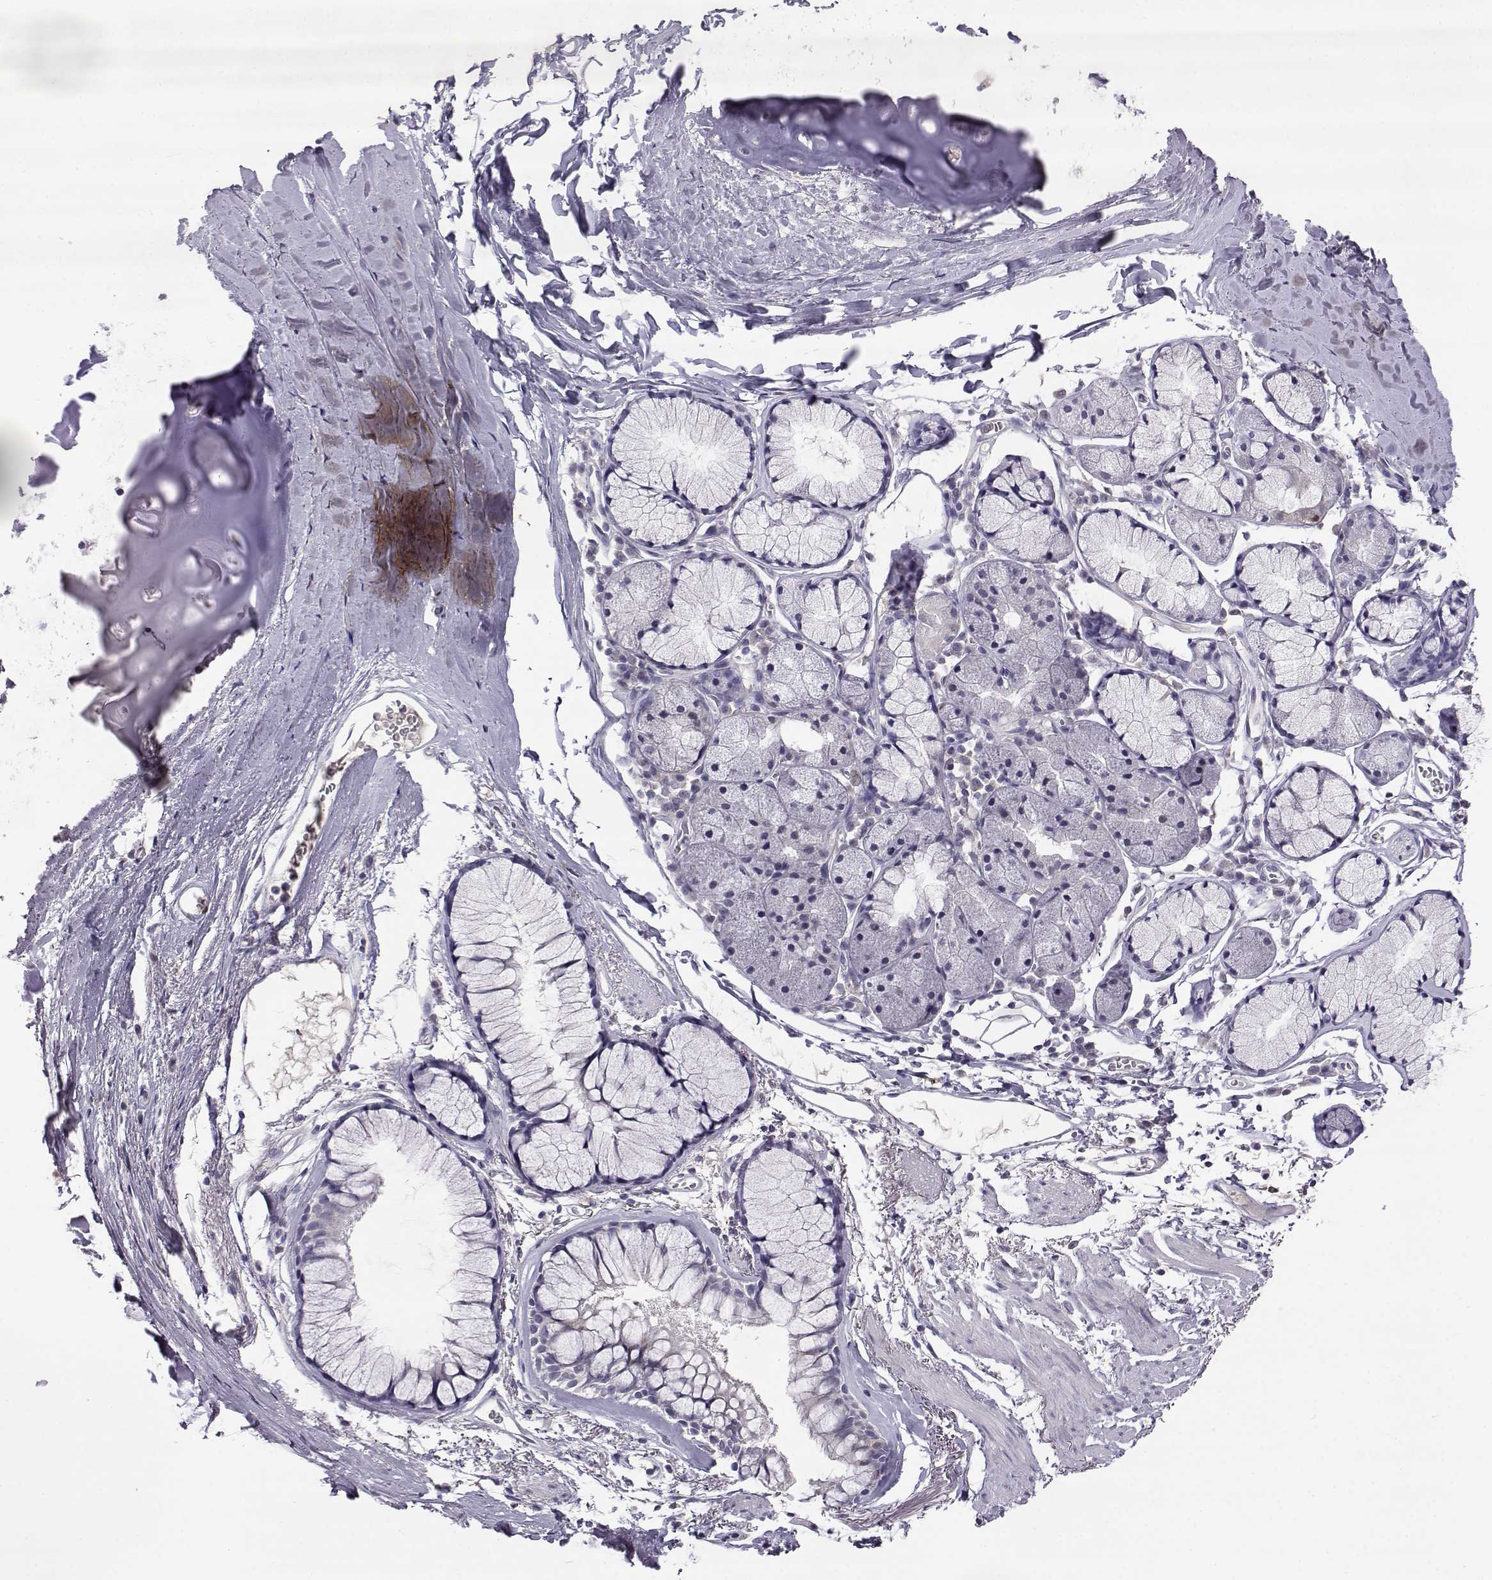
{"staining": {"intensity": "negative", "quantity": "none", "location": "none"}, "tissue": "bronchus", "cell_type": "Respiratory epithelial cells", "image_type": "normal", "snomed": [{"axis": "morphology", "description": "Normal tissue, NOS"}, {"axis": "morphology", "description": "Squamous cell carcinoma, NOS"}, {"axis": "topography", "description": "Cartilage tissue"}, {"axis": "topography", "description": "Bronchus"}], "caption": "DAB (3,3'-diaminobenzidine) immunohistochemical staining of normal bronchus demonstrates no significant expression in respiratory epithelial cells.", "gene": "AKR1B1", "patient": {"sex": "male", "age": 72}}